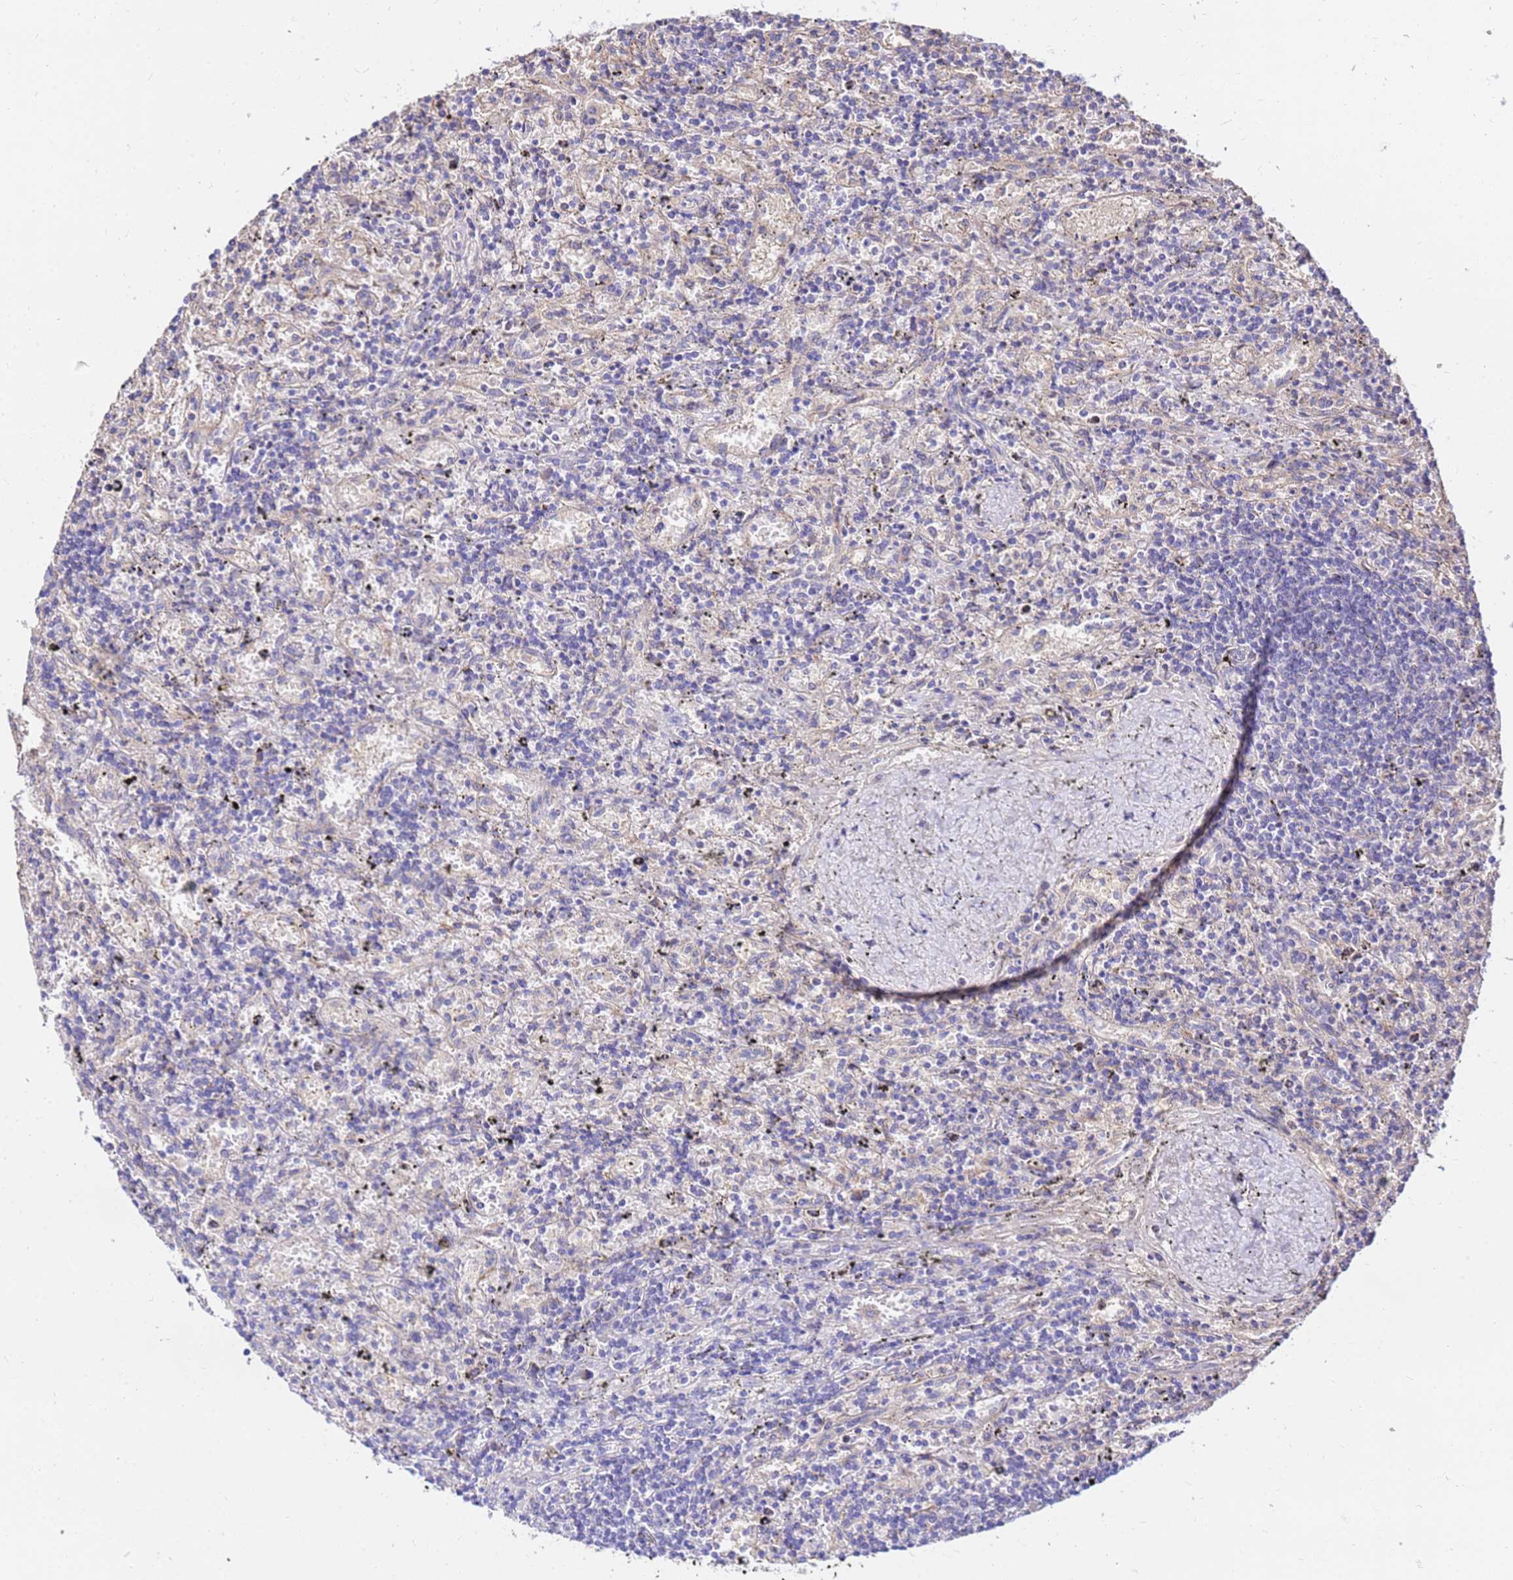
{"staining": {"intensity": "negative", "quantity": "none", "location": "none"}, "tissue": "lymphoma", "cell_type": "Tumor cells", "image_type": "cancer", "snomed": [{"axis": "morphology", "description": "Malignant lymphoma, non-Hodgkin's type, Low grade"}, {"axis": "topography", "description": "Spleen"}], "caption": "The immunohistochemistry (IHC) photomicrograph has no significant positivity in tumor cells of low-grade malignant lymphoma, non-Hodgkin's type tissue.", "gene": "HERC5", "patient": {"sex": "male", "age": 76}}